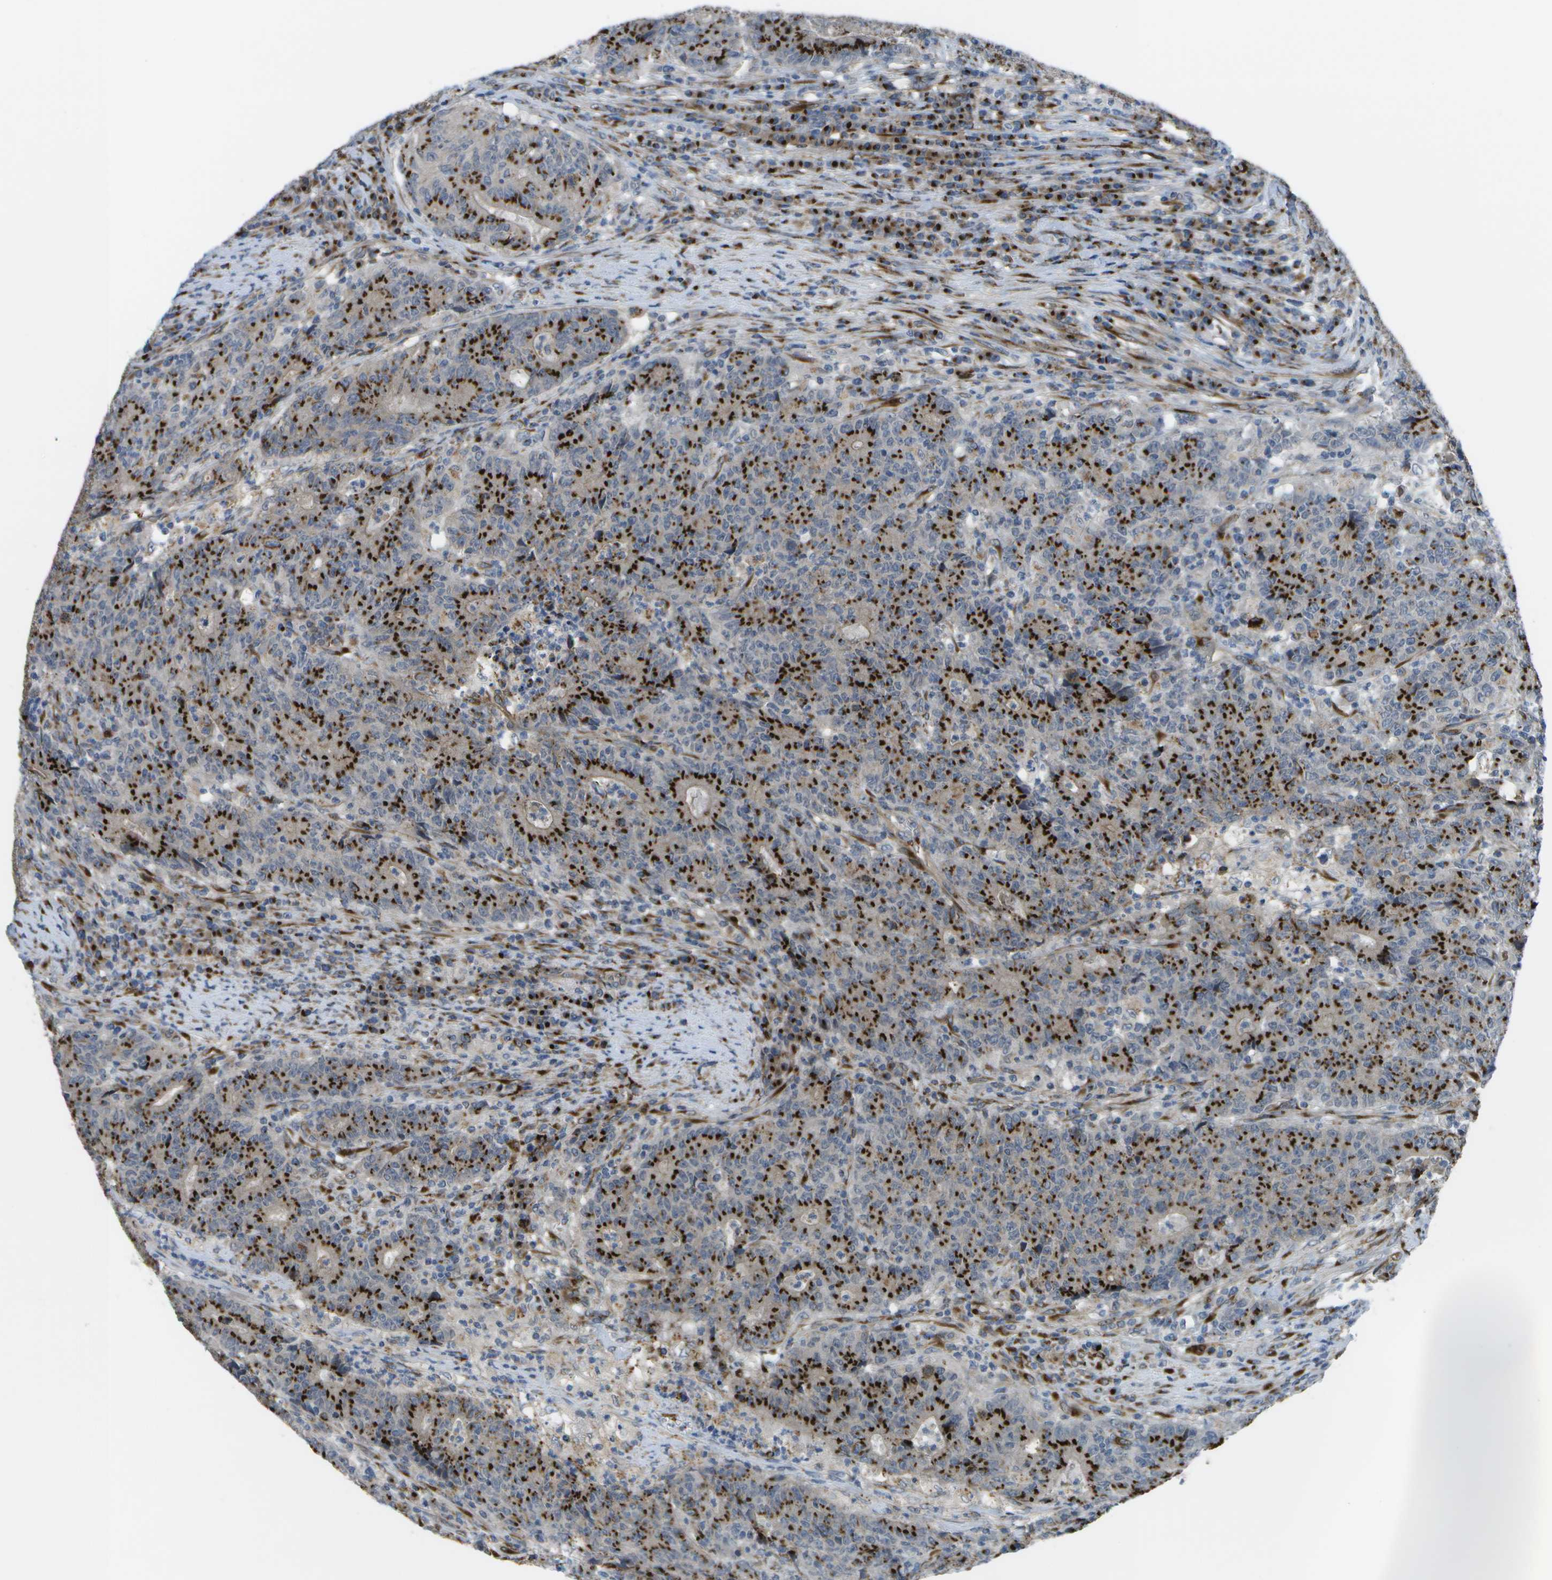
{"staining": {"intensity": "strong", "quantity": ">75%", "location": "cytoplasmic/membranous"}, "tissue": "colorectal cancer", "cell_type": "Tumor cells", "image_type": "cancer", "snomed": [{"axis": "morphology", "description": "Normal tissue, NOS"}, {"axis": "morphology", "description": "Adenocarcinoma, NOS"}, {"axis": "topography", "description": "Colon"}], "caption": "A brown stain labels strong cytoplasmic/membranous positivity of a protein in colorectal adenocarcinoma tumor cells.", "gene": "QSOX2", "patient": {"sex": "female", "age": 75}}